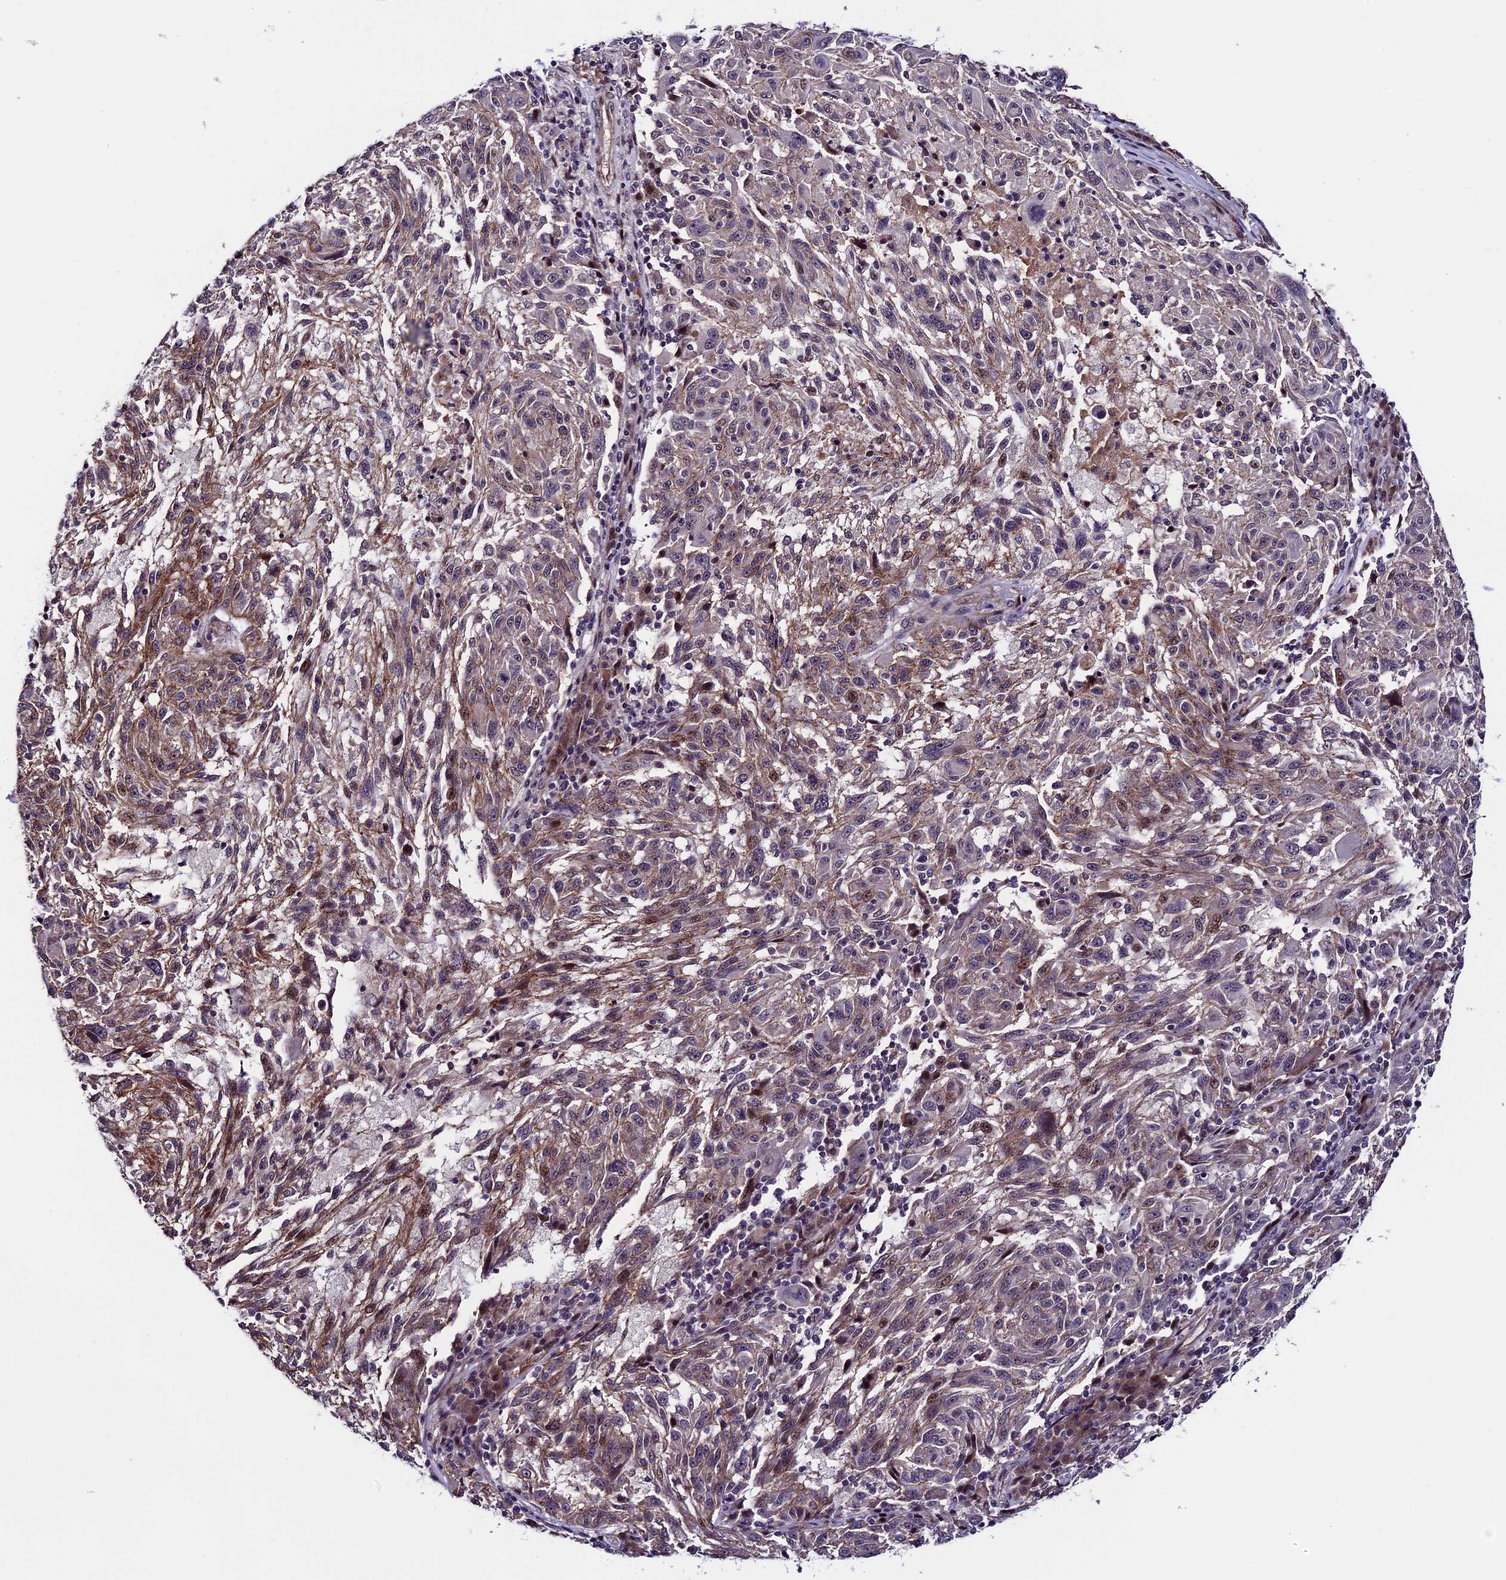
{"staining": {"intensity": "moderate", "quantity": "25%-75%", "location": "cytoplasmic/membranous"}, "tissue": "melanoma", "cell_type": "Tumor cells", "image_type": "cancer", "snomed": [{"axis": "morphology", "description": "Malignant melanoma, NOS"}, {"axis": "topography", "description": "Skin"}], "caption": "A high-resolution image shows immunohistochemistry (IHC) staining of melanoma, which demonstrates moderate cytoplasmic/membranous staining in approximately 25%-75% of tumor cells.", "gene": "SIPA1L3", "patient": {"sex": "male", "age": 53}}